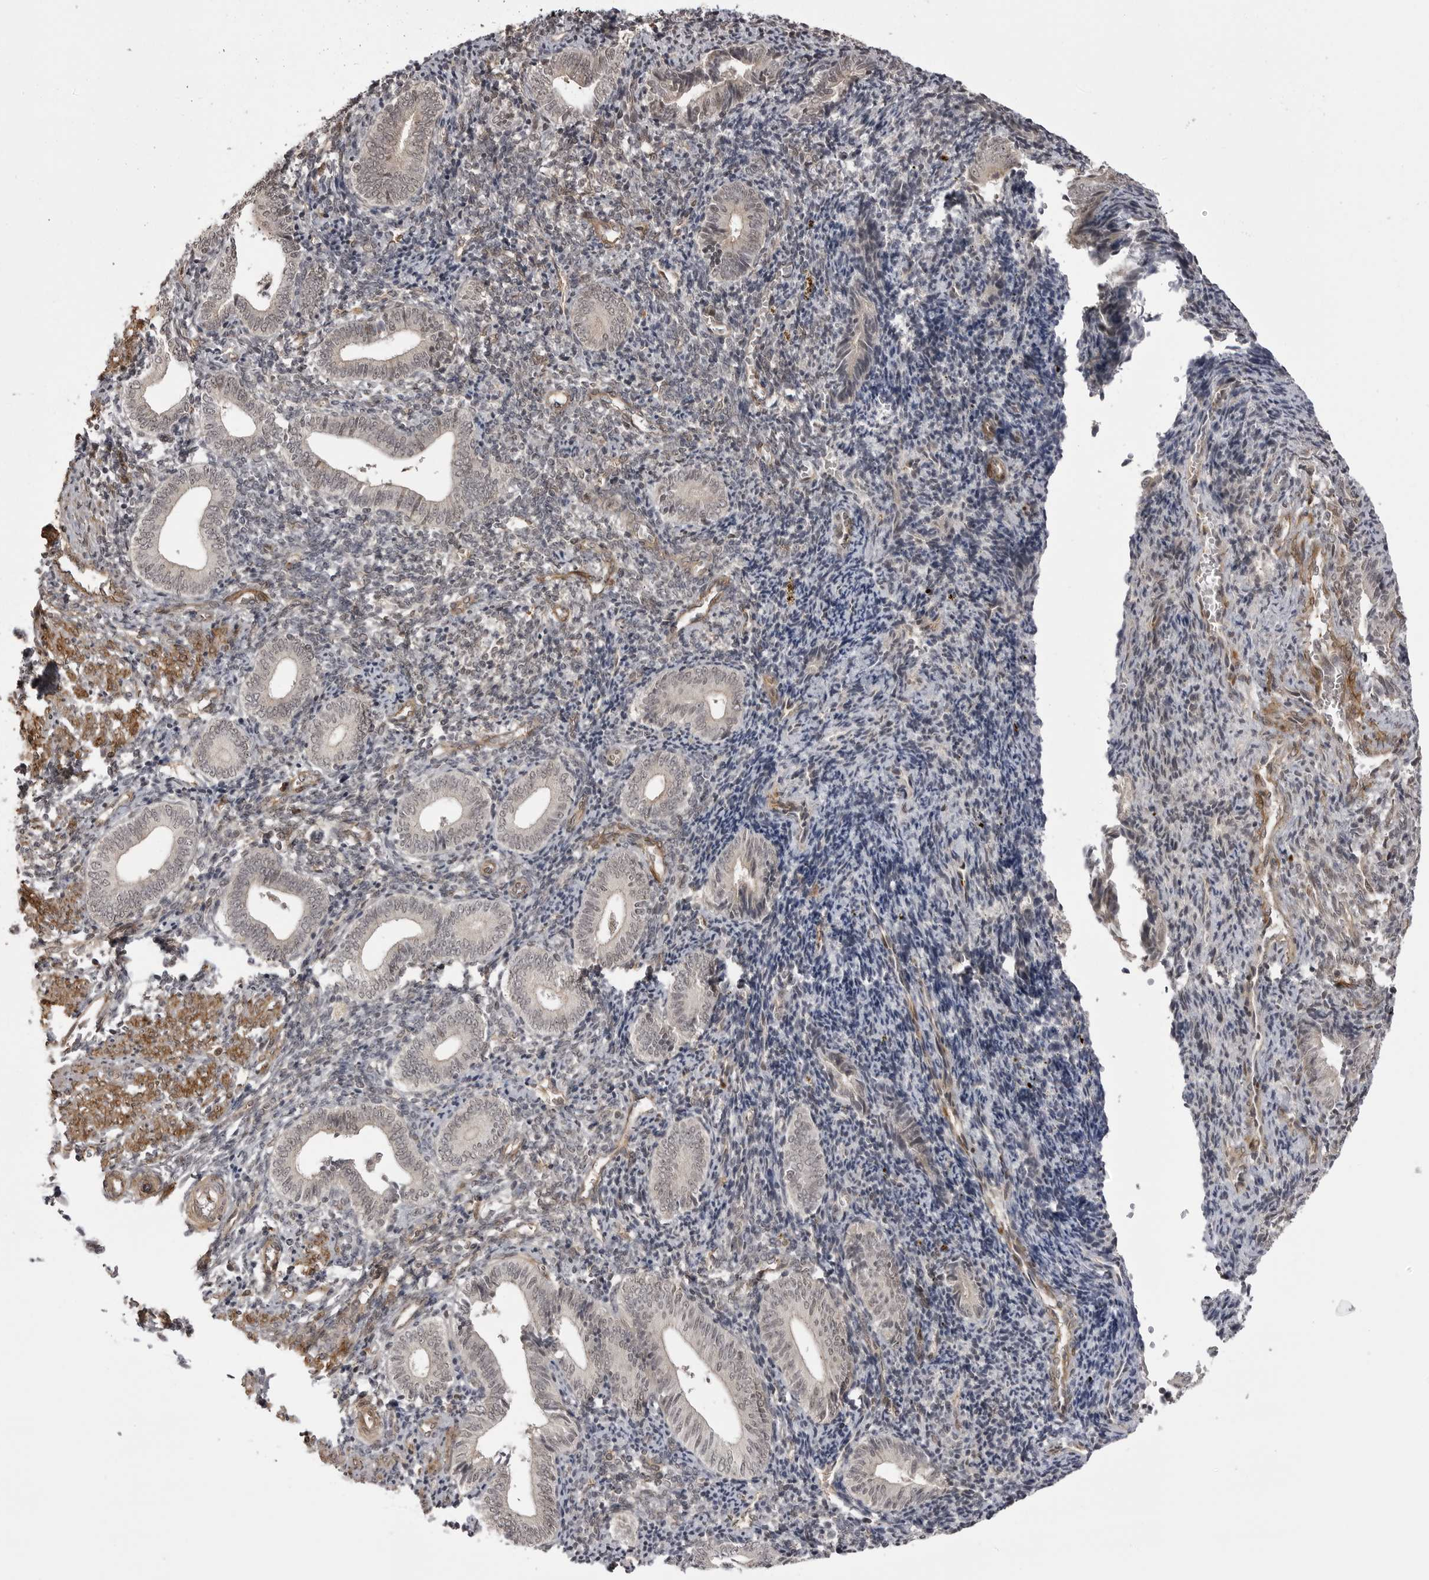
{"staining": {"intensity": "moderate", "quantity": "<25%", "location": "nuclear"}, "tissue": "endometrium", "cell_type": "Cells in endometrial stroma", "image_type": "normal", "snomed": [{"axis": "morphology", "description": "Normal tissue, NOS"}, {"axis": "topography", "description": "Uterus"}, {"axis": "topography", "description": "Endometrium"}], "caption": "Endometrium stained with DAB (3,3'-diaminobenzidine) immunohistochemistry (IHC) demonstrates low levels of moderate nuclear staining in about <25% of cells in endometrial stroma.", "gene": "SORBS1", "patient": {"sex": "female", "age": 33}}